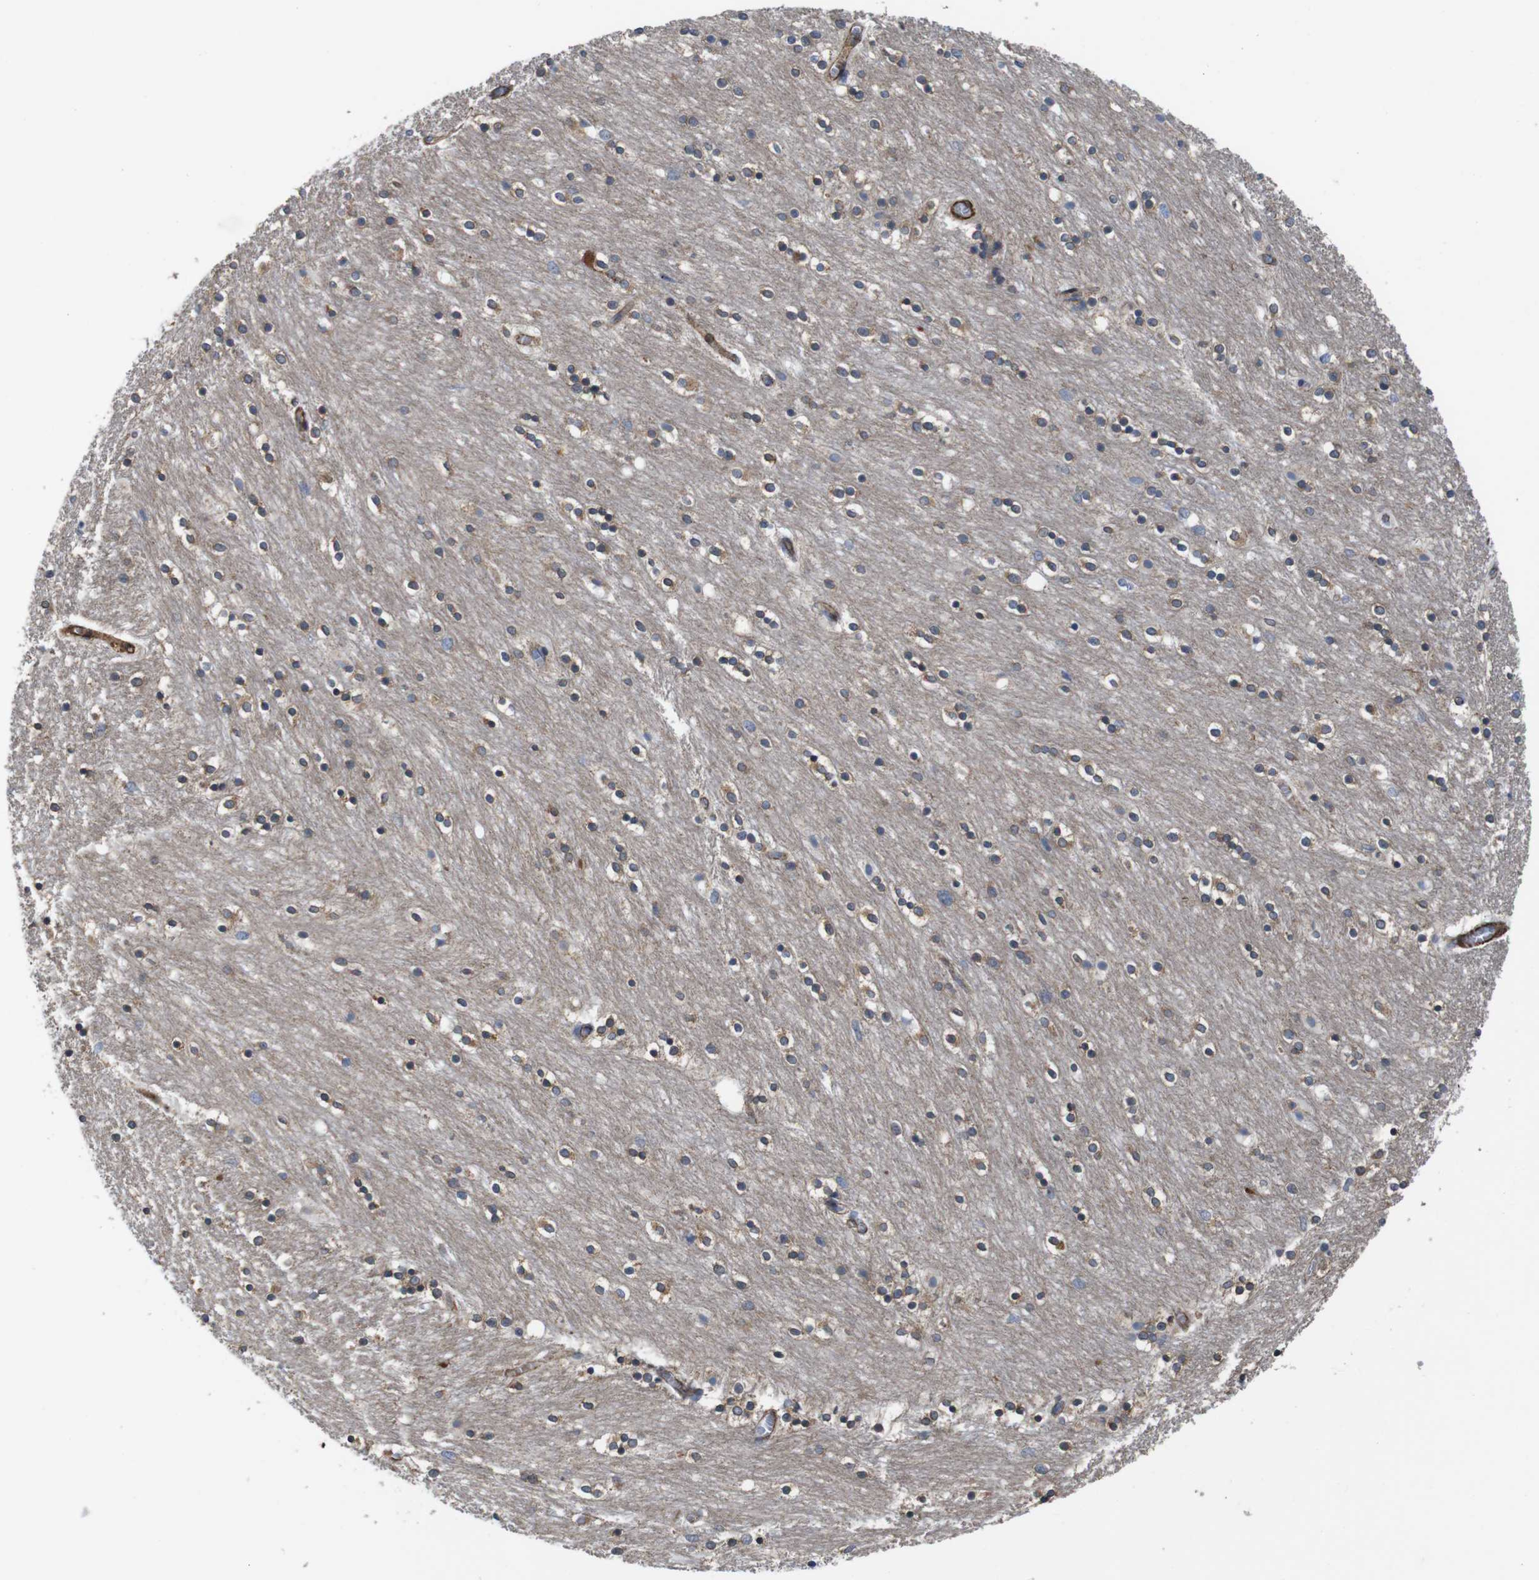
{"staining": {"intensity": "moderate", "quantity": "<25%", "location": "cytoplasmic/membranous"}, "tissue": "caudate", "cell_type": "Glial cells", "image_type": "normal", "snomed": [{"axis": "morphology", "description": "Normal tissue, NOS"}, {"axis": "topography", "description": "Lateral ventricle wall"}], "caption": "Immunohistochemical staining of benign human caudate displays moderate cytoplasmic/membranous protein positivity in approximately <25% of glial cells.", "gene": "GGT7", "patient": {"sex": "female", "age": 54}}